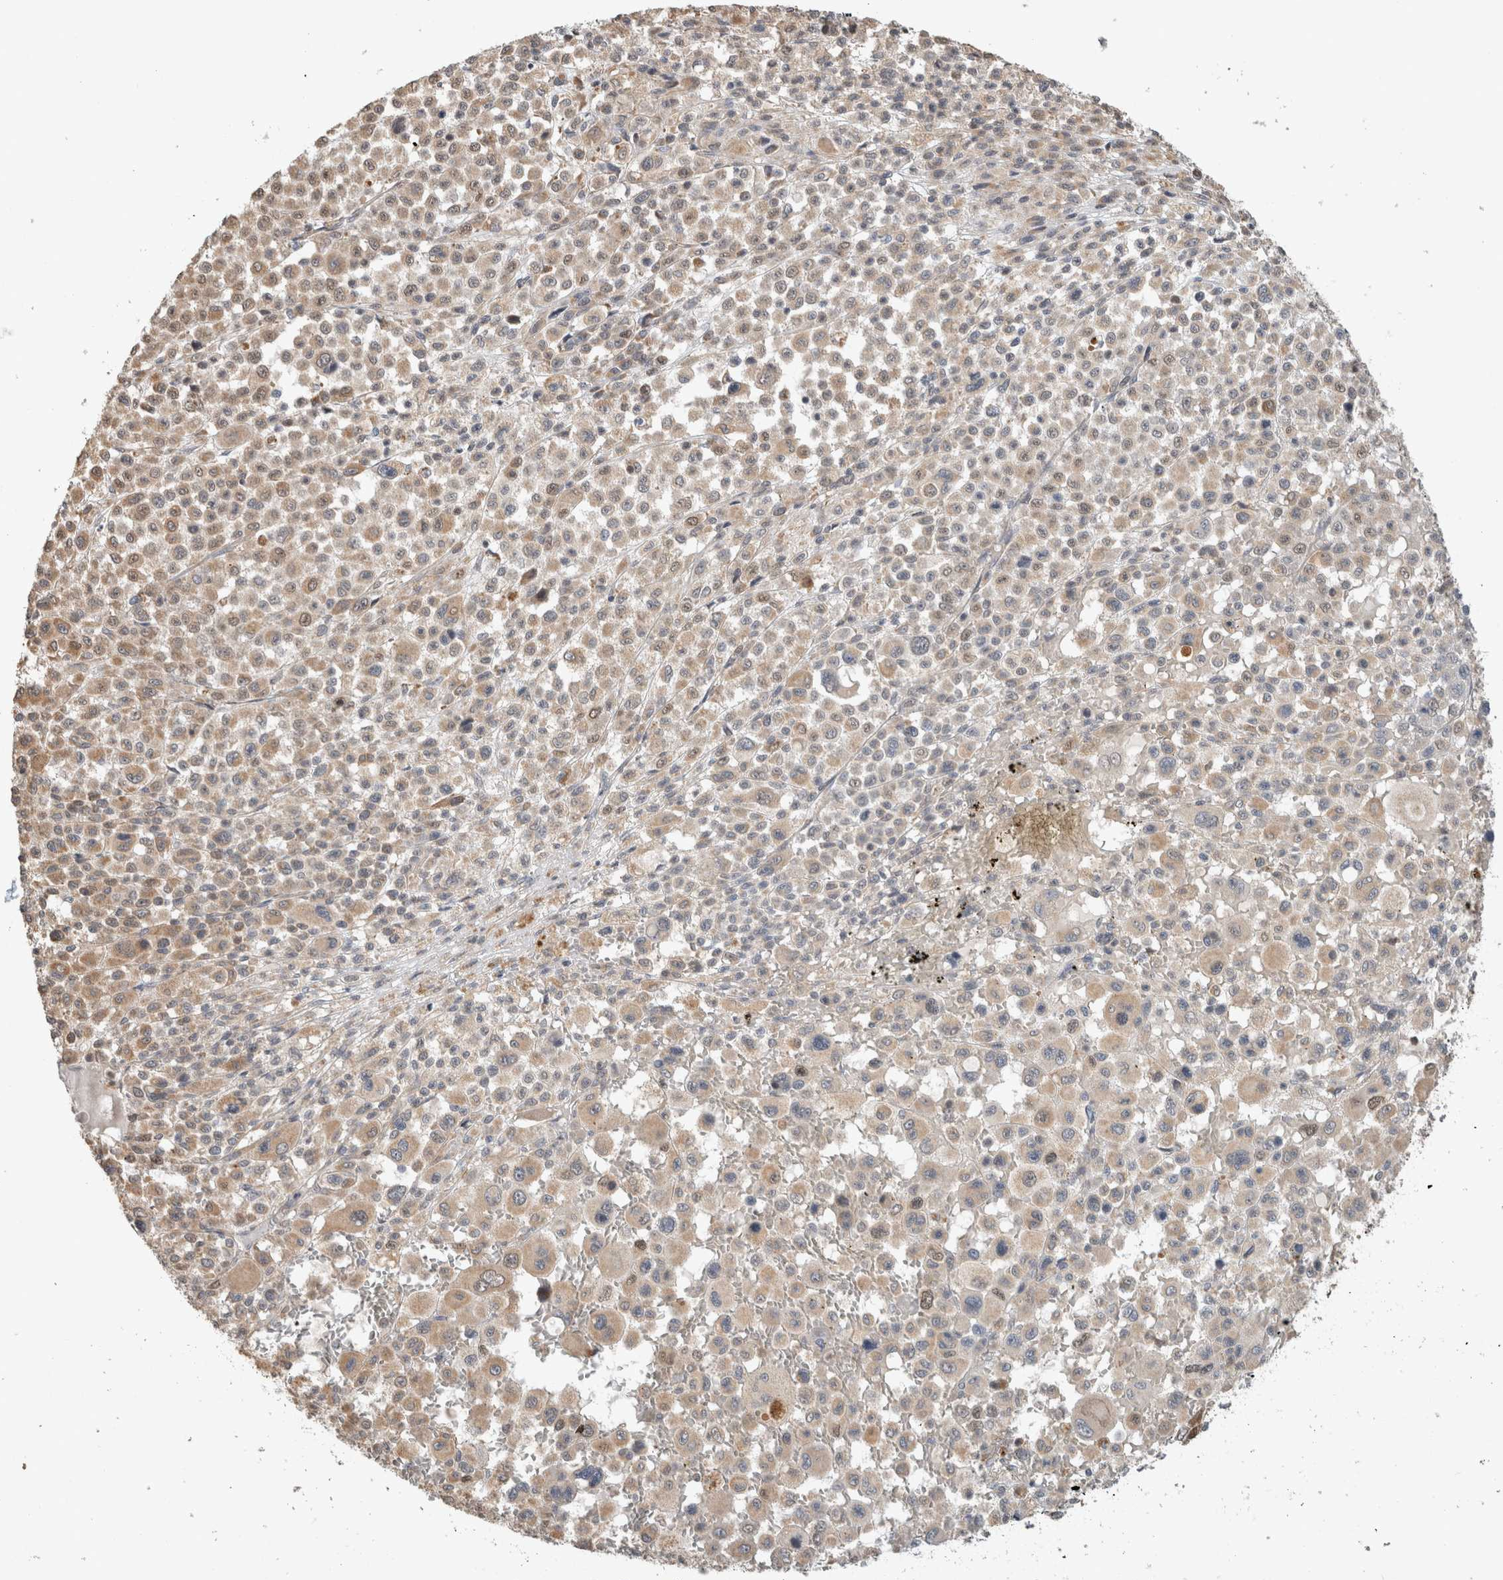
{"staining": {"intensity": "weak", "quantity": ">75%", "location": "cytoplasmic/membranous"}, "tissue": "melanoma", "cell_type": "Tumor cells", "image_type": "cancer", "snomed": [{"axis": "morphology", "description": "Malignant melanoma, Metastatic site"}, {"axis": "topography", "description": "Skin"}], "caption": "Human melanoma stained with a brown dye exhibits weak cytoplasmic/membranous positive staining in approximately >75% of tumor cells.", "gene": "GINS4", "patient": {"sex": "female", "age": 74}}